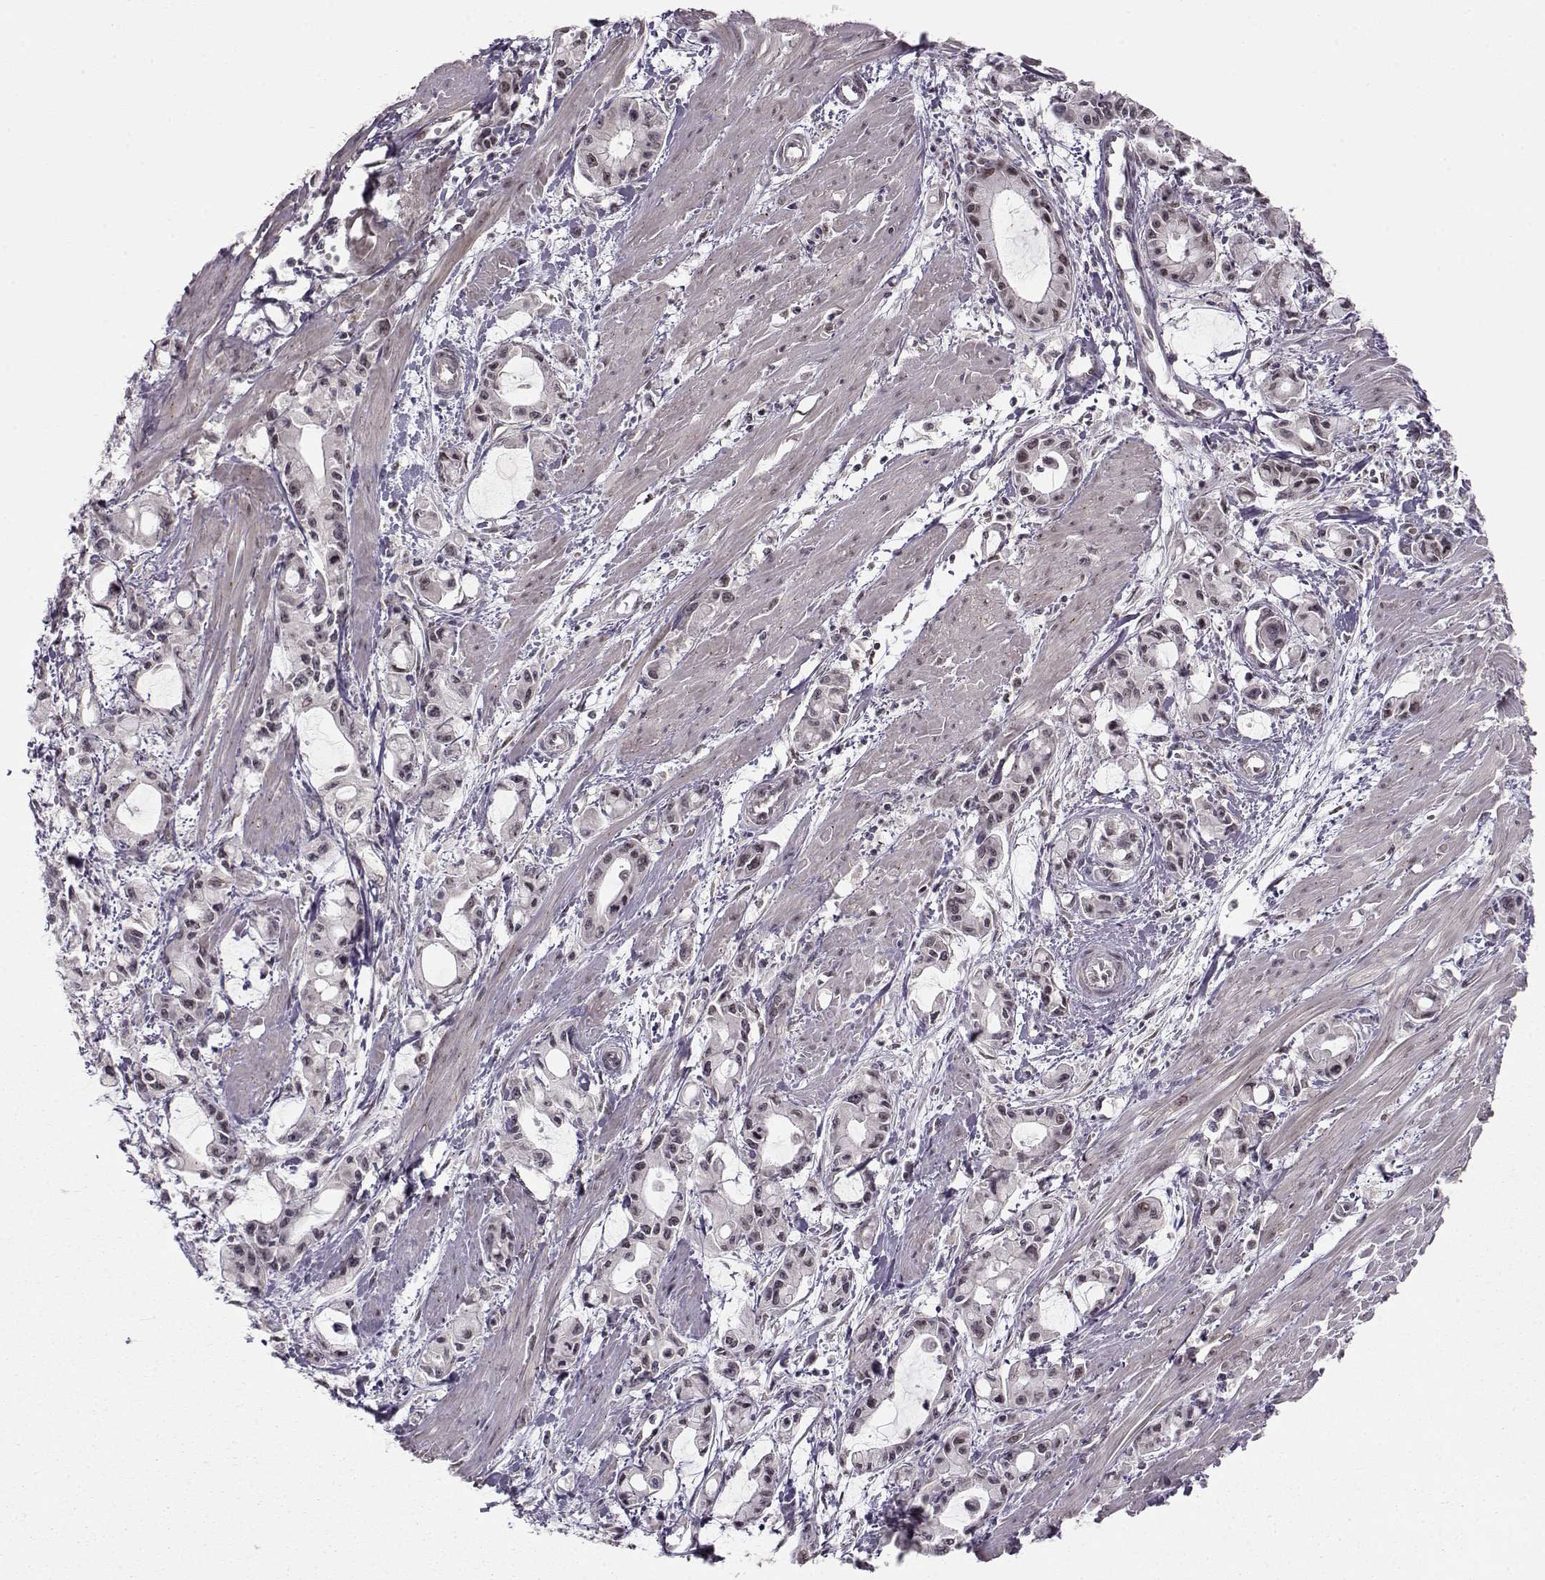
{"staining": {"intensity": "weak", "quantity": "<25%", "location": "nuclear"}, "tissue": "pancreatic cancer", "cell_type": "Tumor cells", "image_type": "cancer", "snomed": [{"axis": "morphology", "description": "Adenocarcinoma, NOS"}, {"axis": "topography", "description": "Pancreas"}], "caption": "Pancreatic cancer (adenocarcinoma) was stained to show a protein in brown. There is no significant expression in tumor cells.", "gene": "RAI1", "patient": {"sex": "male", "age": 48}}